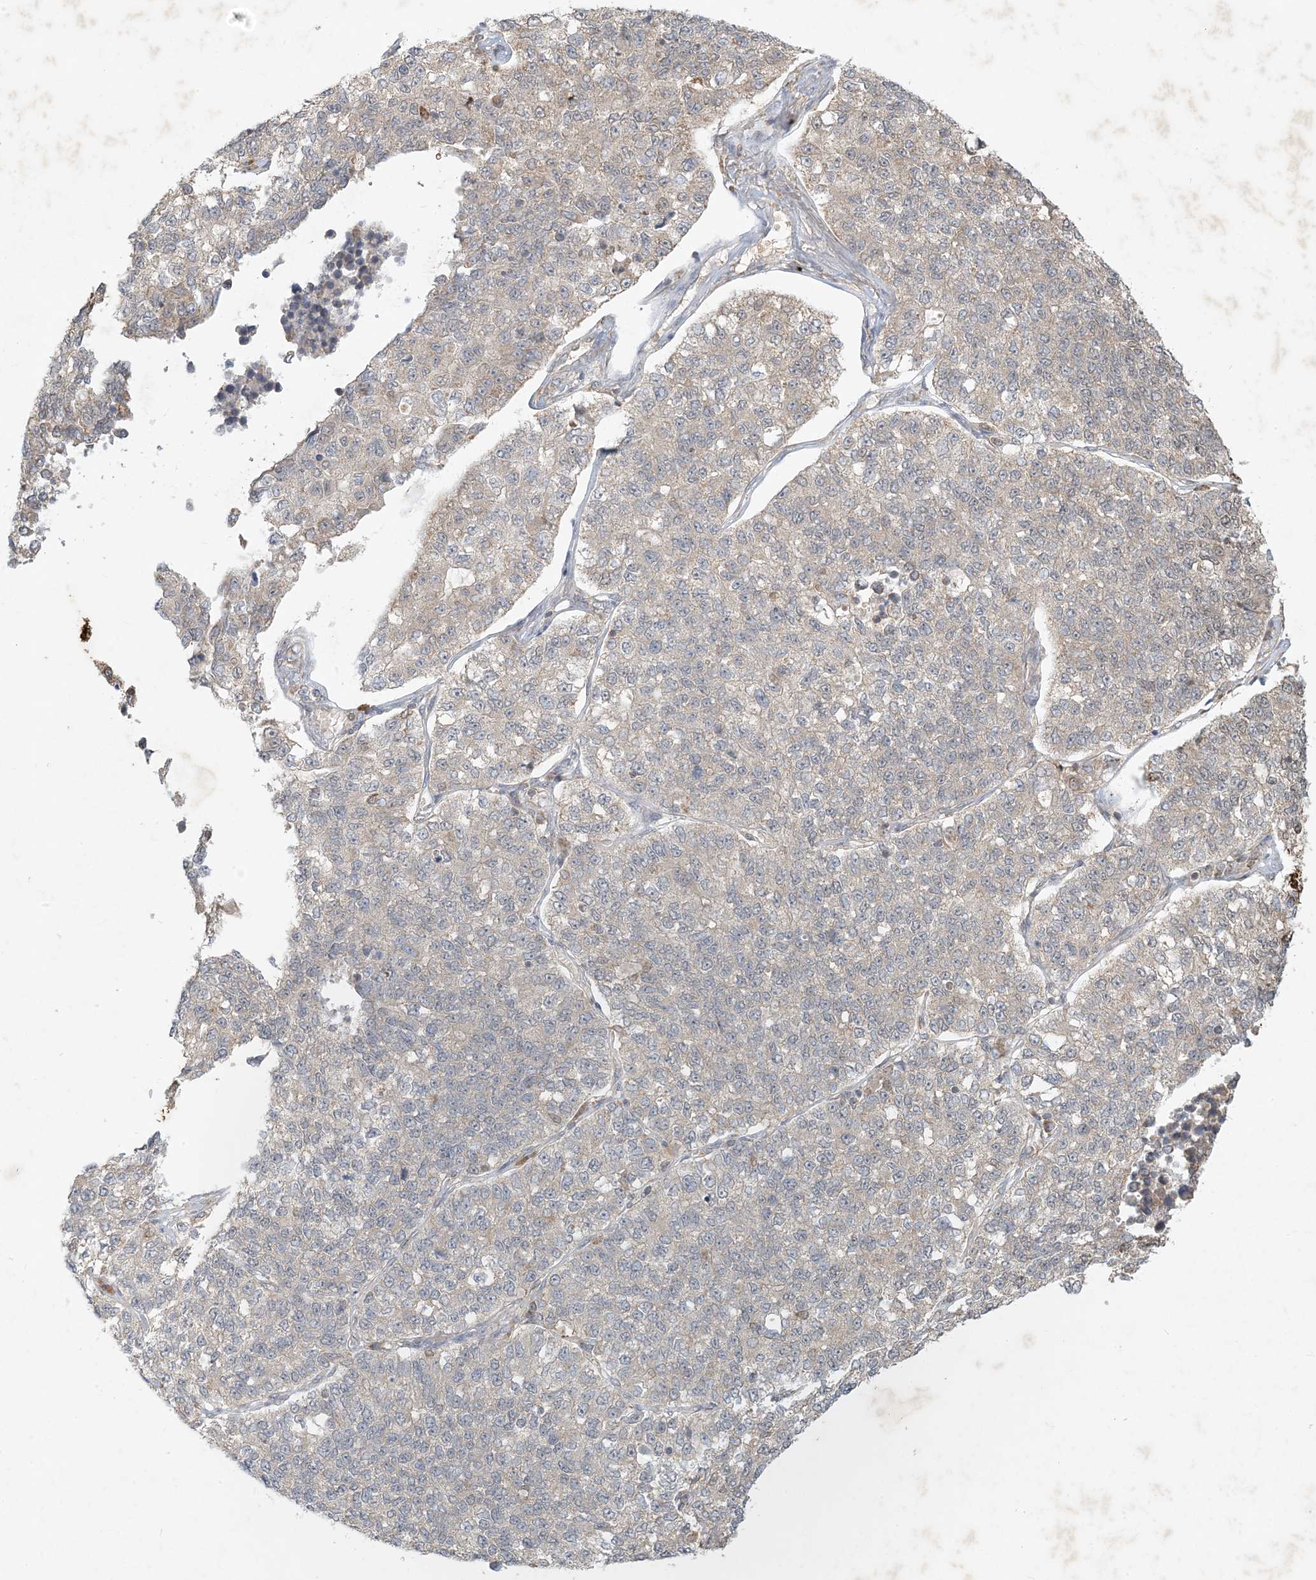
{"staining": {"intensity": "weak", "quantity": ">75%", "location": "cytoplasmic/membranous"}, "tissue": "lung cancer", "cell_type": "Tumor cells", "image_type": "cancer", "snomed": [{"axis": "morphology", "description": "Adenocarcinoma, NOS"}, {"axis": "topography", "description": "Lung"}], "caption": "Immunohistochemical staining of human lung adenocarcinoma exhibits low levels of weak cytoplasmic/membranous protein staining in approximately >75% of tumor cells. The staining was performed using DAB to visualize the protein expression in brown, while the nuclei were stained in blue with hematoxylin (Magnification: 20x).", "gene": "MCOLN1", "patient": {"sex": "male", "age": 49}}